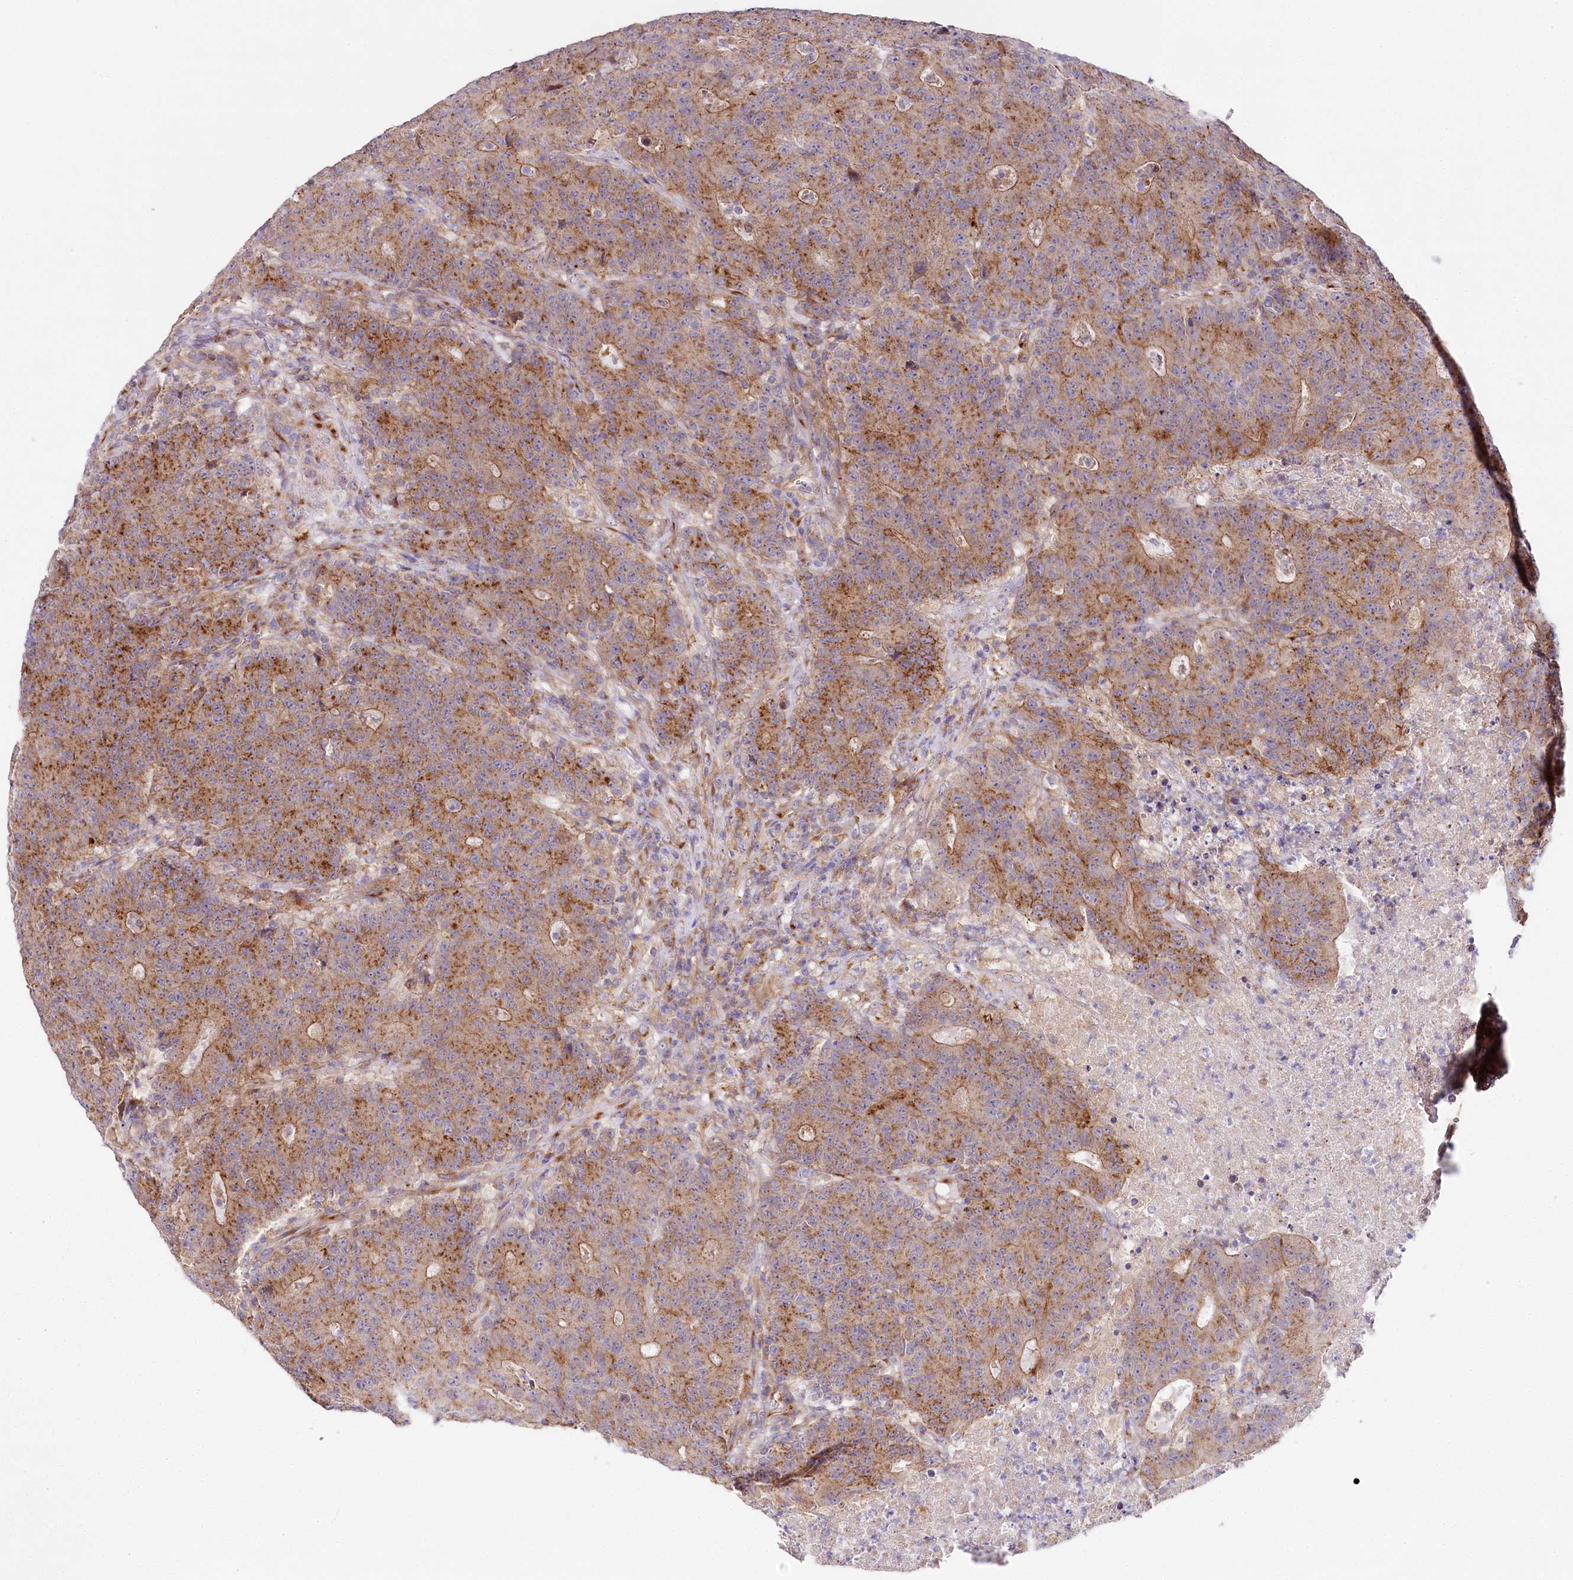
{"staining": {"intensity": "moderate", "quantity": ">75%", "location": "cytoplasmic/membranous"}, "tissue": "colorectal cancer", "cell_type": "Tumor cells", "image_type": "cancer", "snomed": [{"axis": "morphology", "description": "Adenocarcinoma, NOS"}, {"axis": "topography", "description": "Colon"}], "caption": "Immunohistochemical staining of human colorectal cancer (adenocarcinoma) demonstrates medium levels of moderate cytoplasmic/membranous protein positivity in about >75% of tumor cells.", "gene": "STX6", "patient": {"sex": "female", "age": 75}}